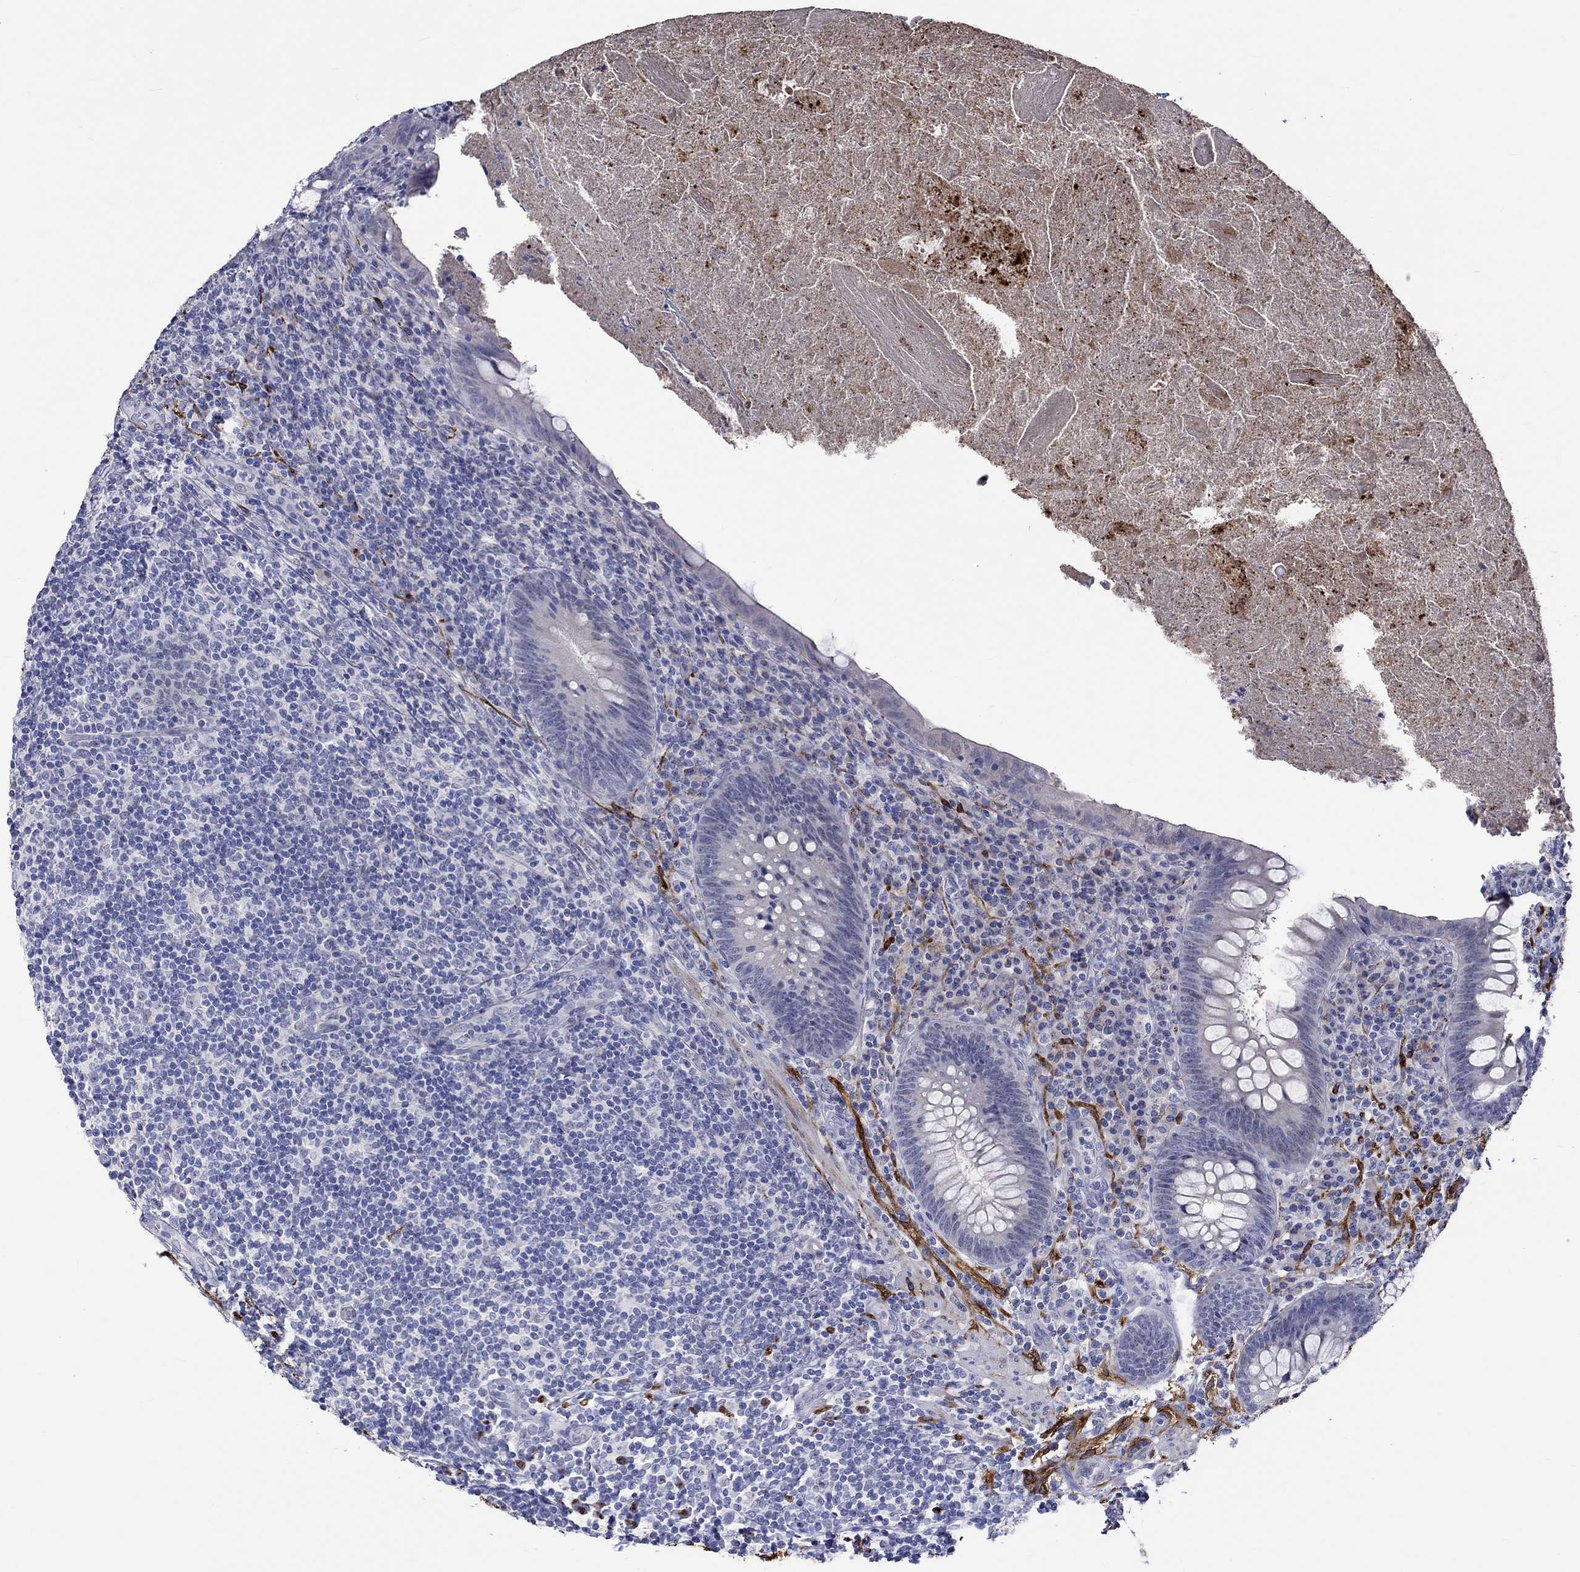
{"staining": {"intensity": "negative", "quantity": "none", "location": "none"}, "tissue": "appendix", "cell_type": "Glandular cells", "image_type": "normal", "snomed": [{"axis": "morphology", "description": "Normal tissue, NOS"}, {"axis": "topography", "description": "Appendix"}], "caption": "DAB (3,3'-diaminobenzidine) immunohistochemical staining of normal human appendix demonstrates no significant expression in glandular cells.", "gene": "CRYAB", "patient": {"sex": "male", "age": 47}}